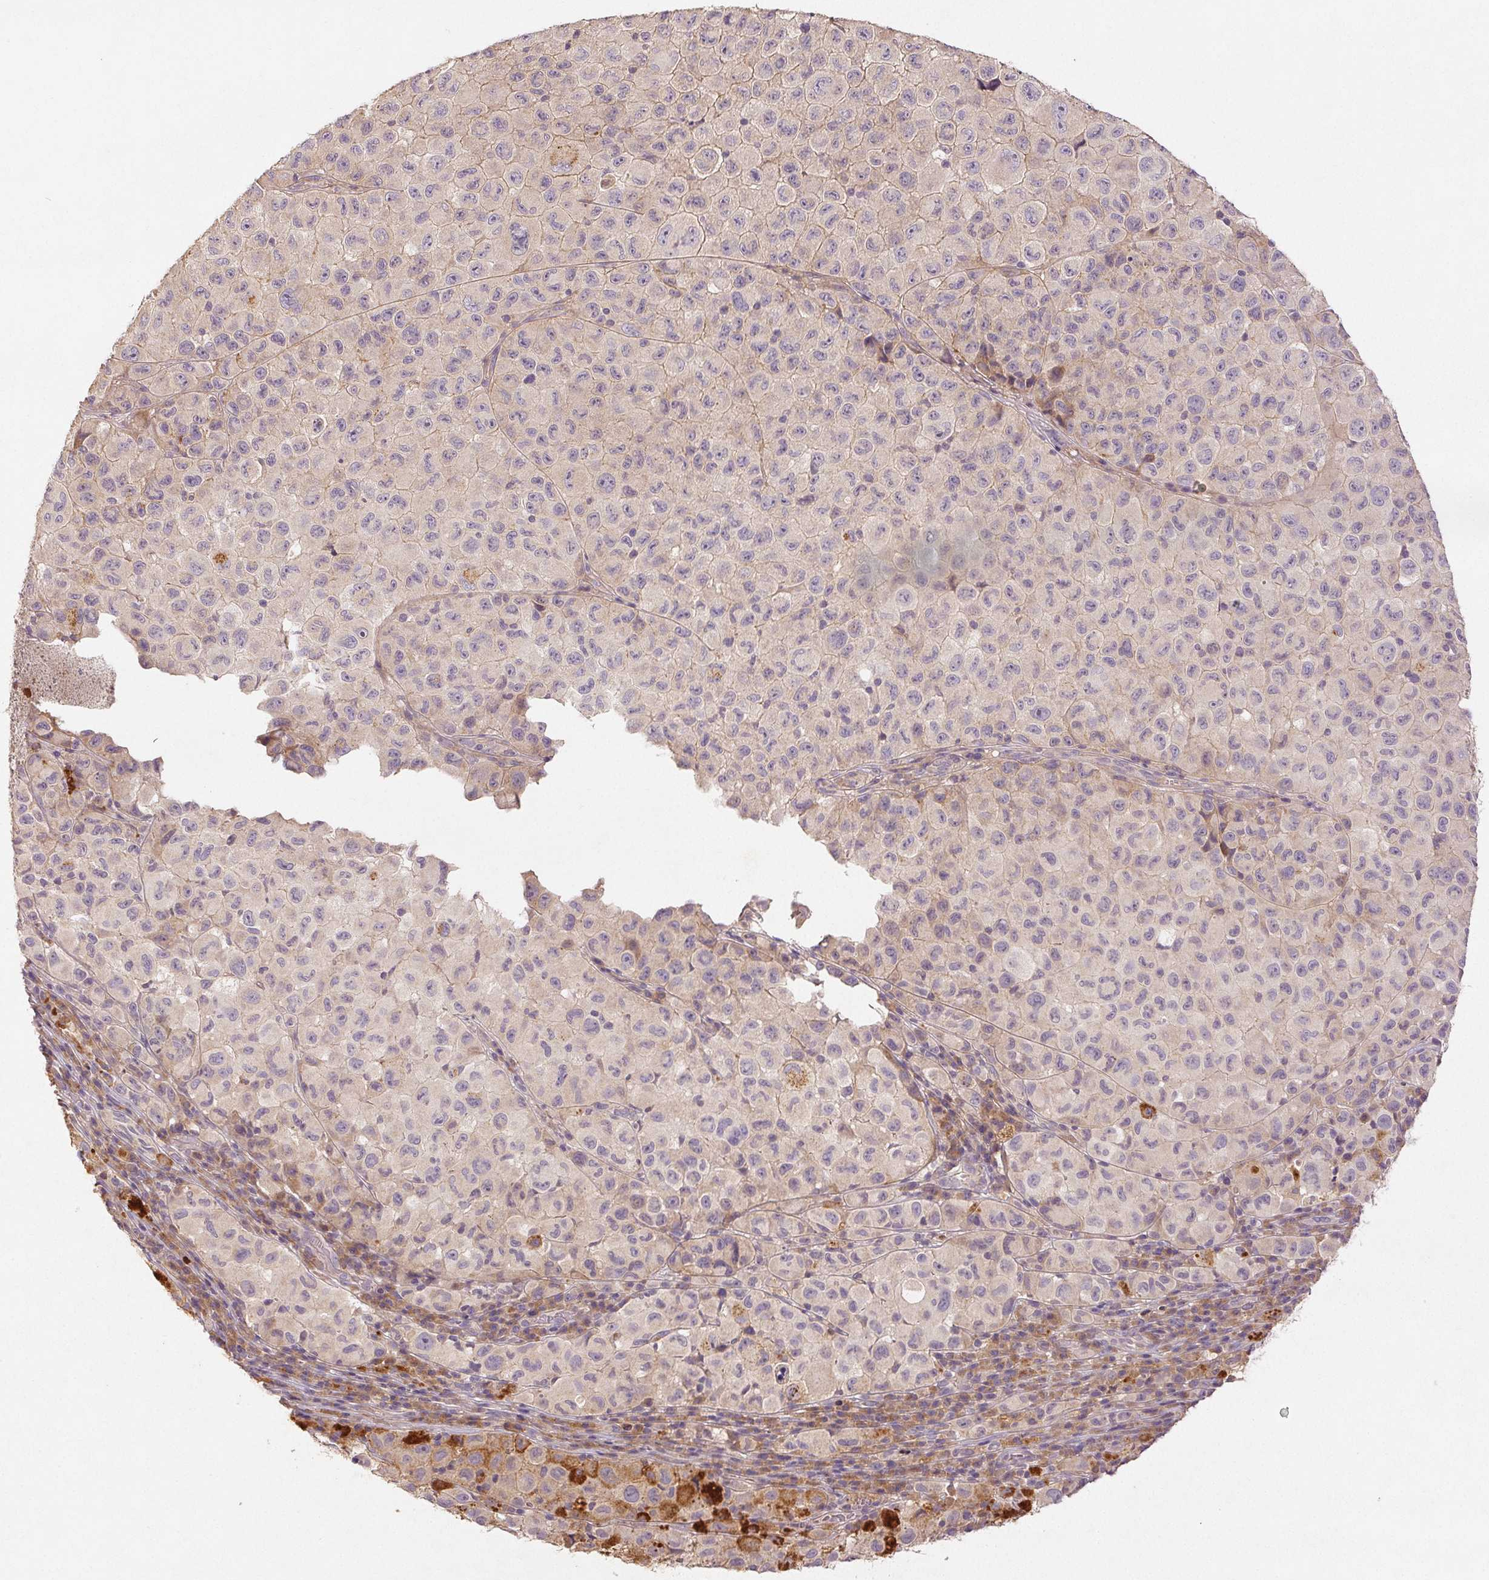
{"staining": {"intensity": "moderate", "quantity": "<25%", "location": "cytoplasmic/membranous"}, "tissue": "melanoma", "cell_type": "Tumor cells", "image_type": "cancer", "snomed": [{"axis": "morphology", "description": "Malignant melanoma, NOS"}, {"axis": "topography", "description": "Skin"}], "caption": "A low amount of moderate cytoplasmic/membranous staining is appreciated in about <25% of tumor cells in malignant melanoma tissue. The staining was performed using DAB to visualize the protein expression in brown, while the nuclei were stained in blue with hematoxylin (Magnification: 20x).", "gene": "YIF1B", "patient": {"sex": "male", "age": 93}}